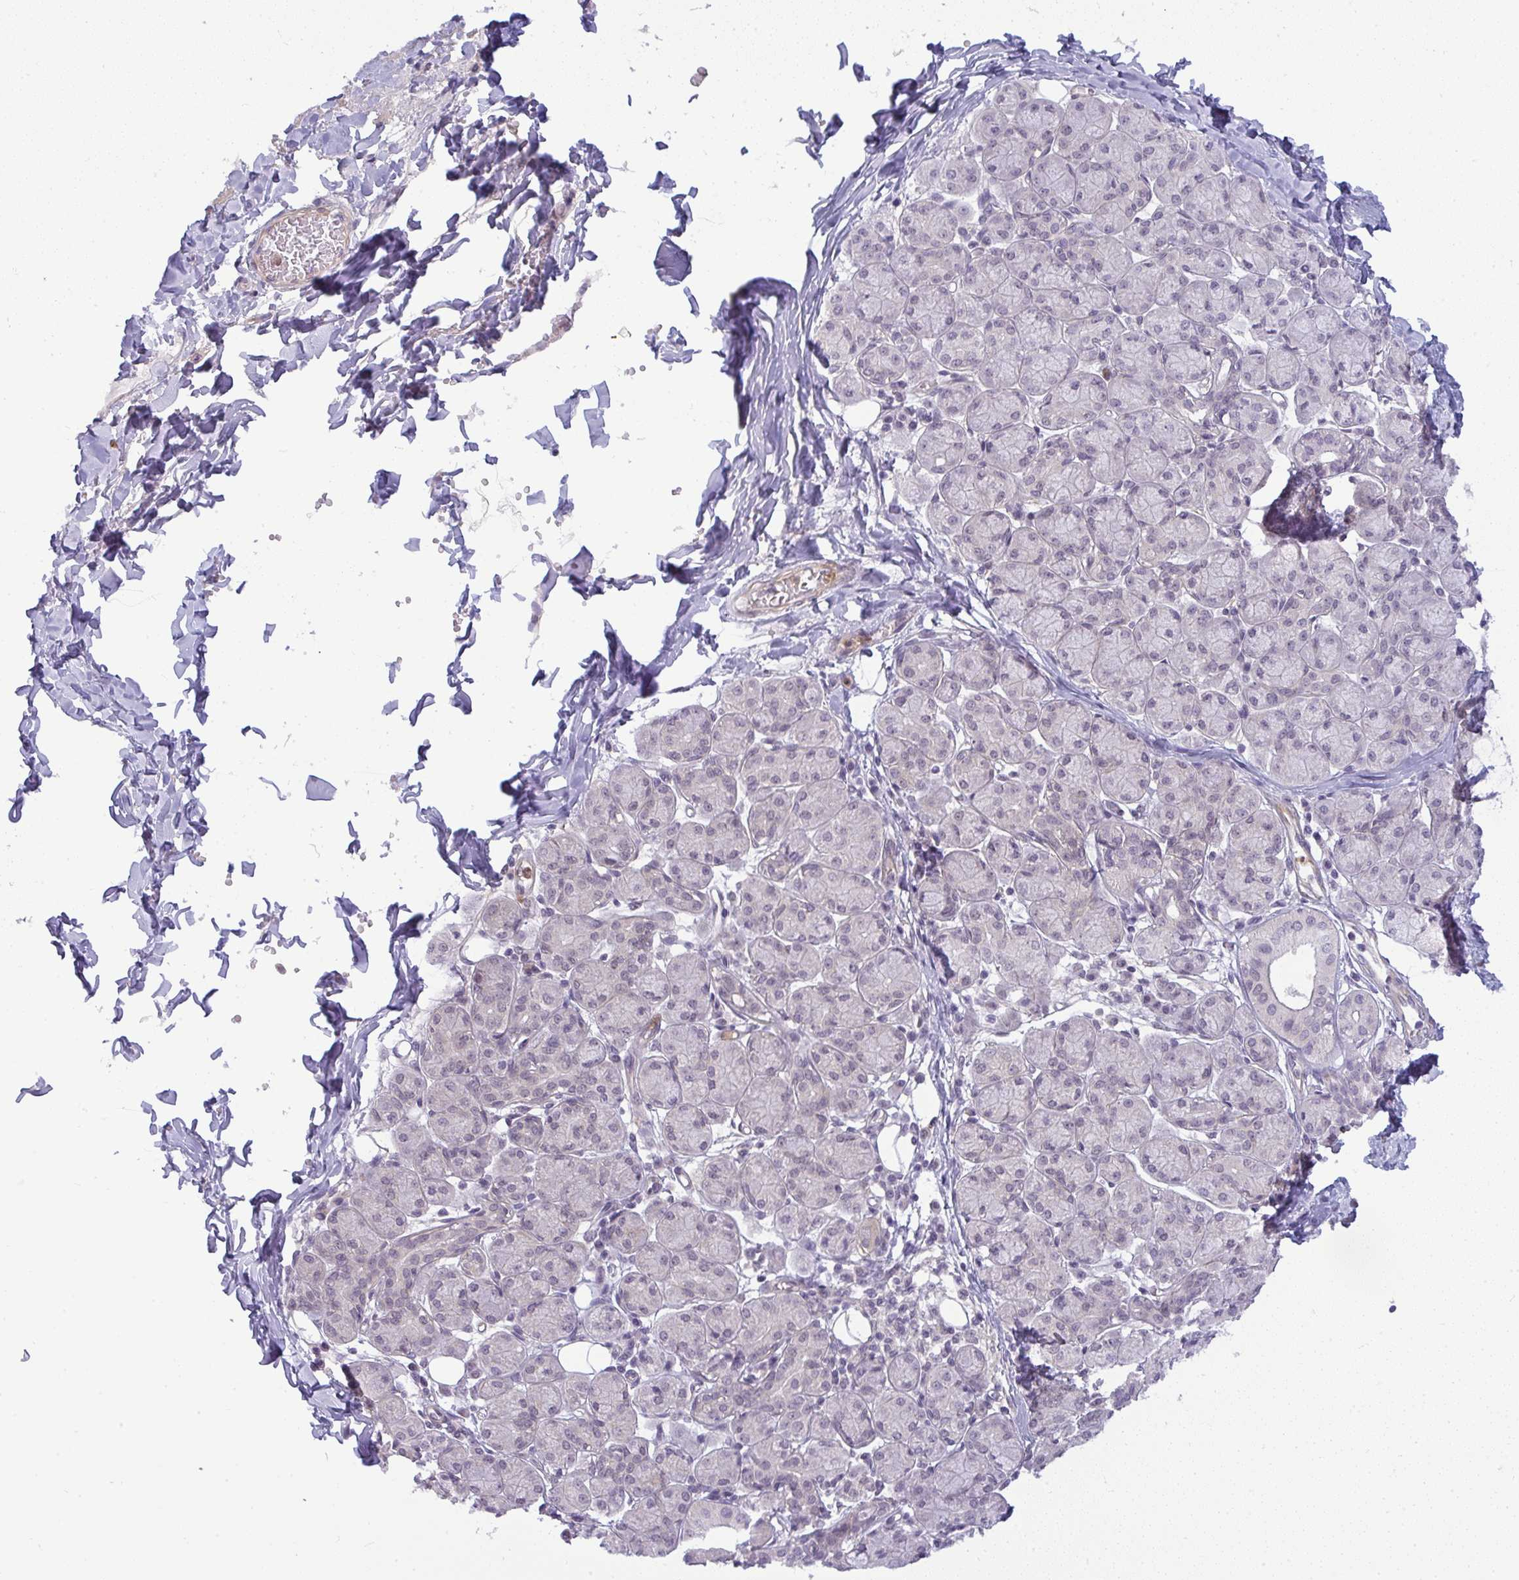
{"staining": {"intensity": "negative", "quantity": "none", "location": "none"}, "tissue": "salivary gland", "cell_type": "Glandular cells", "image_type": "normal", "snomed": [{"axis": "morphology", "description": "Normal tissue, NOS"}, {"axis": "morphology", "description": "Inflammation, NOS"}, {"axis": "topography", "description": "Lymph node"}, {"axis": "topography", "description": "Salivary gland"}], "caption": "Unremarkable salivary gland was stained to show a protein in brown. There is no significant staining in glandular cells.", "gene": "DZIP1", "patient": {"sex": "male", "age": 3}}